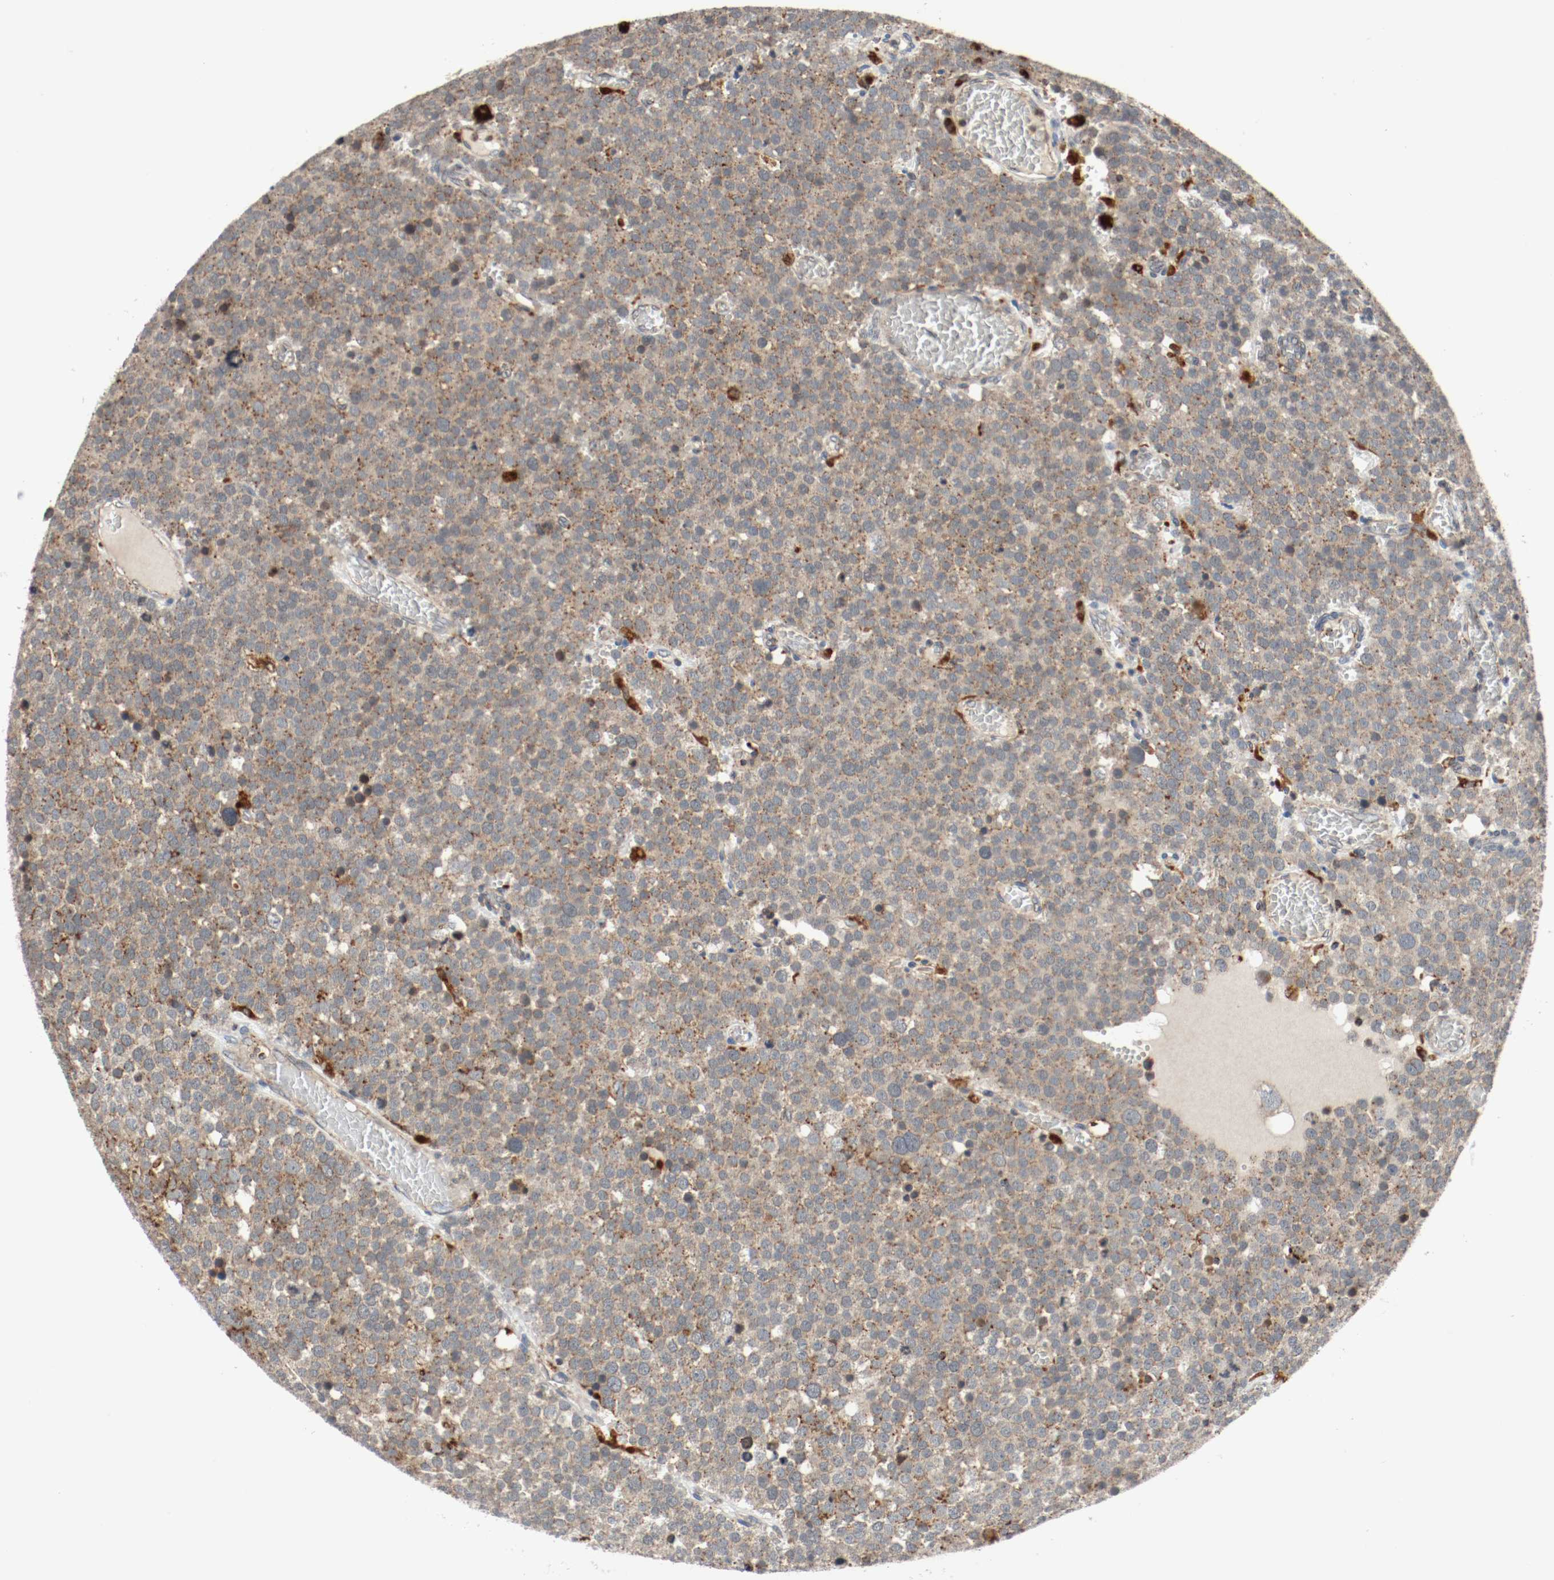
{"staining": {"intensity": "moderate", "quantity": ">75%", "location": "cytoplasmic/membranous"}, "tissue": "testis cancer", "cell_type": "Tumor cells", "image_type": "cancer", "snomed": [{"axis": "morphology", "description": "Seminoma, NOS"}, {"axis": "topography", "description": "Testis"}], "caption": "An image of human seminoma (testis) stained for a protein reveals moderate cytoplasmic/membranous brown staining in tumor cells.", "gene": "LAMP2", "patient": {"sex": "male", "age": 71}}